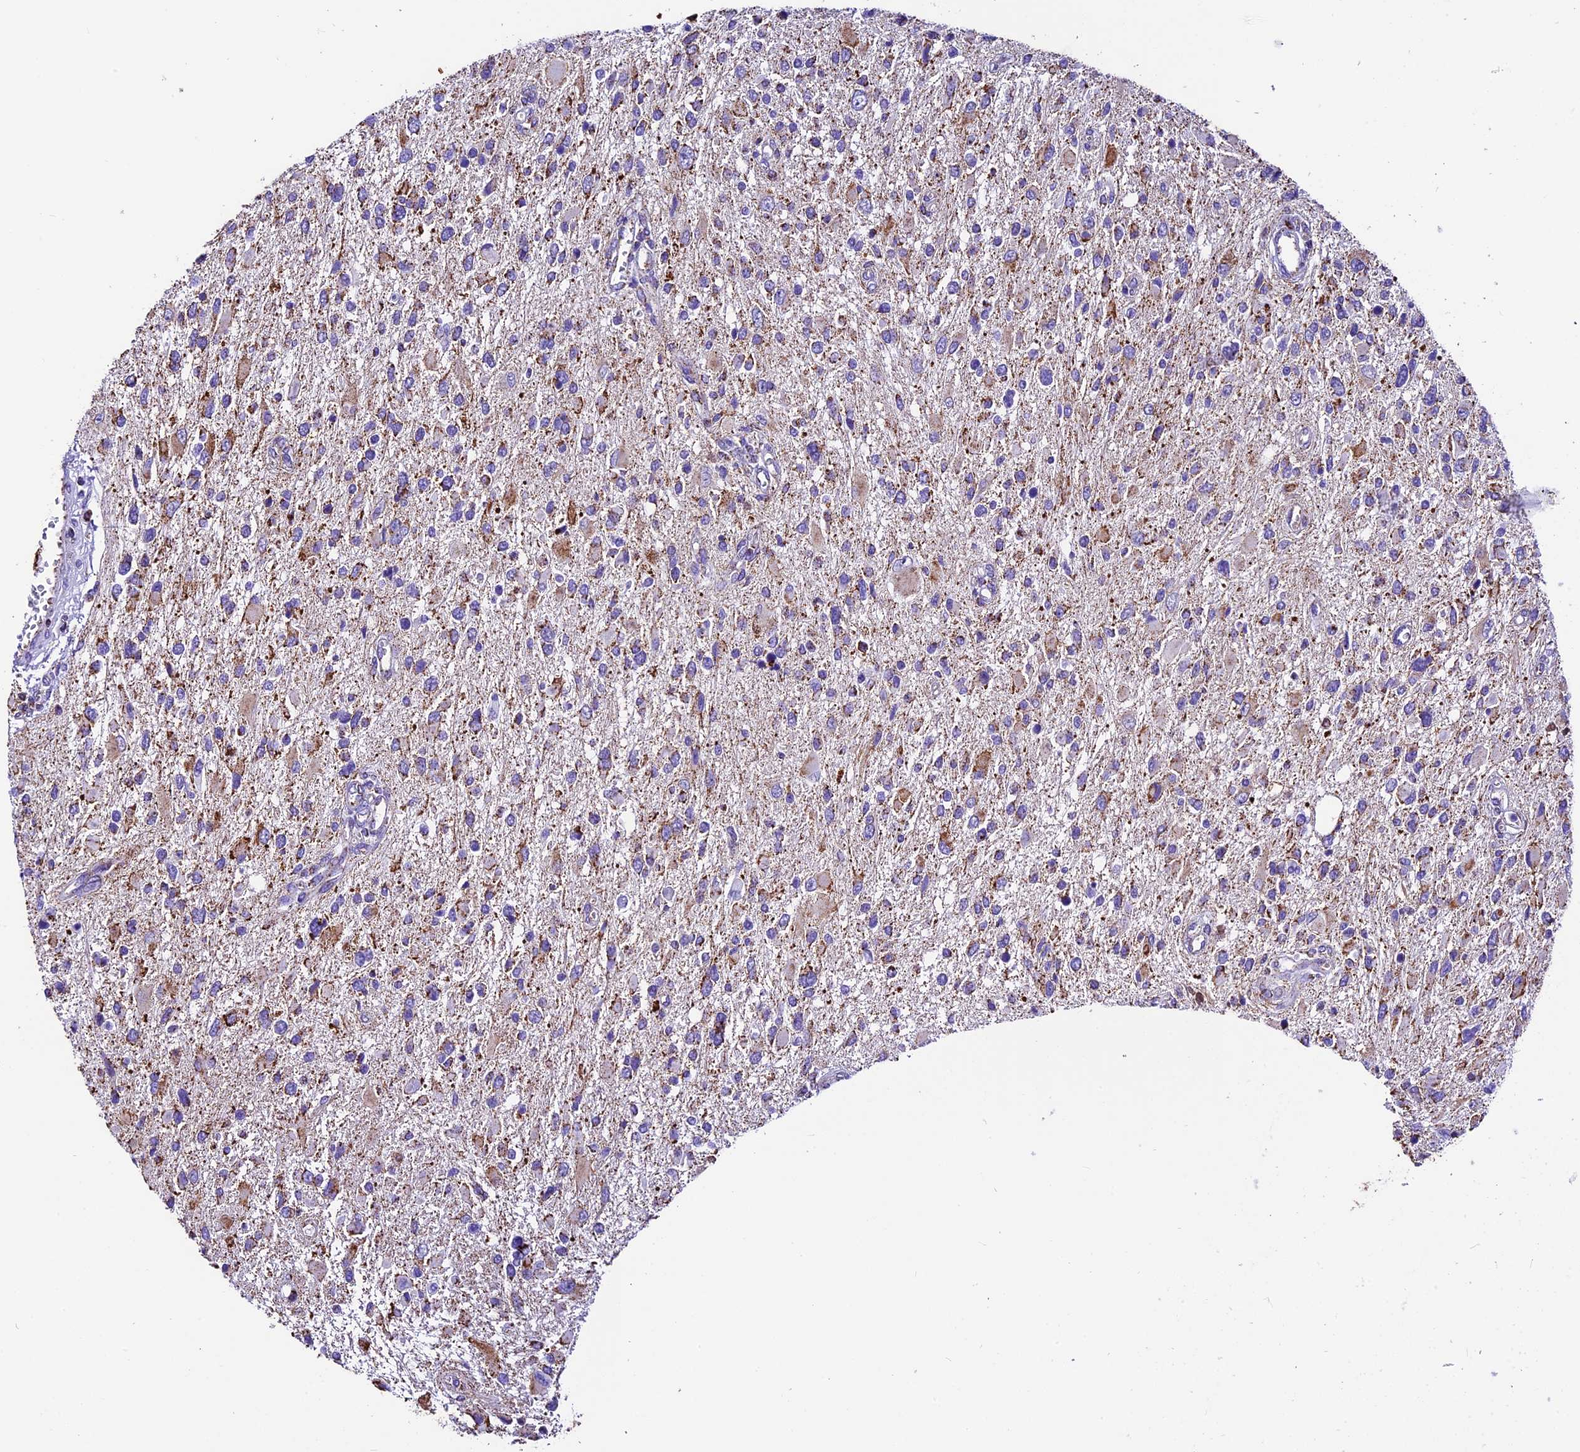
{"staining": {"intensity": "moderate", "quantity": "25%-75%", "location": "cytoplasmic/membranous"}, "tissue": "glioma", "cell_type": "Tumor cells", "image_type": "cancer", "snomed": [{"axis": "morphology", "description": "Glioma, malignant, High grade"}, {"axis": "topography", "description": "Brain"}], "caption": "Immunohistochemistry (IHC) of glioma displays medium levels of moderate cytoplasmic/membranous positivity in about 25%-75% of tumor cells. (IHC, brightfield microscopy, high magnification).", "gene": "DCAF5", "patient": {"sex": "male", "age": 53}}